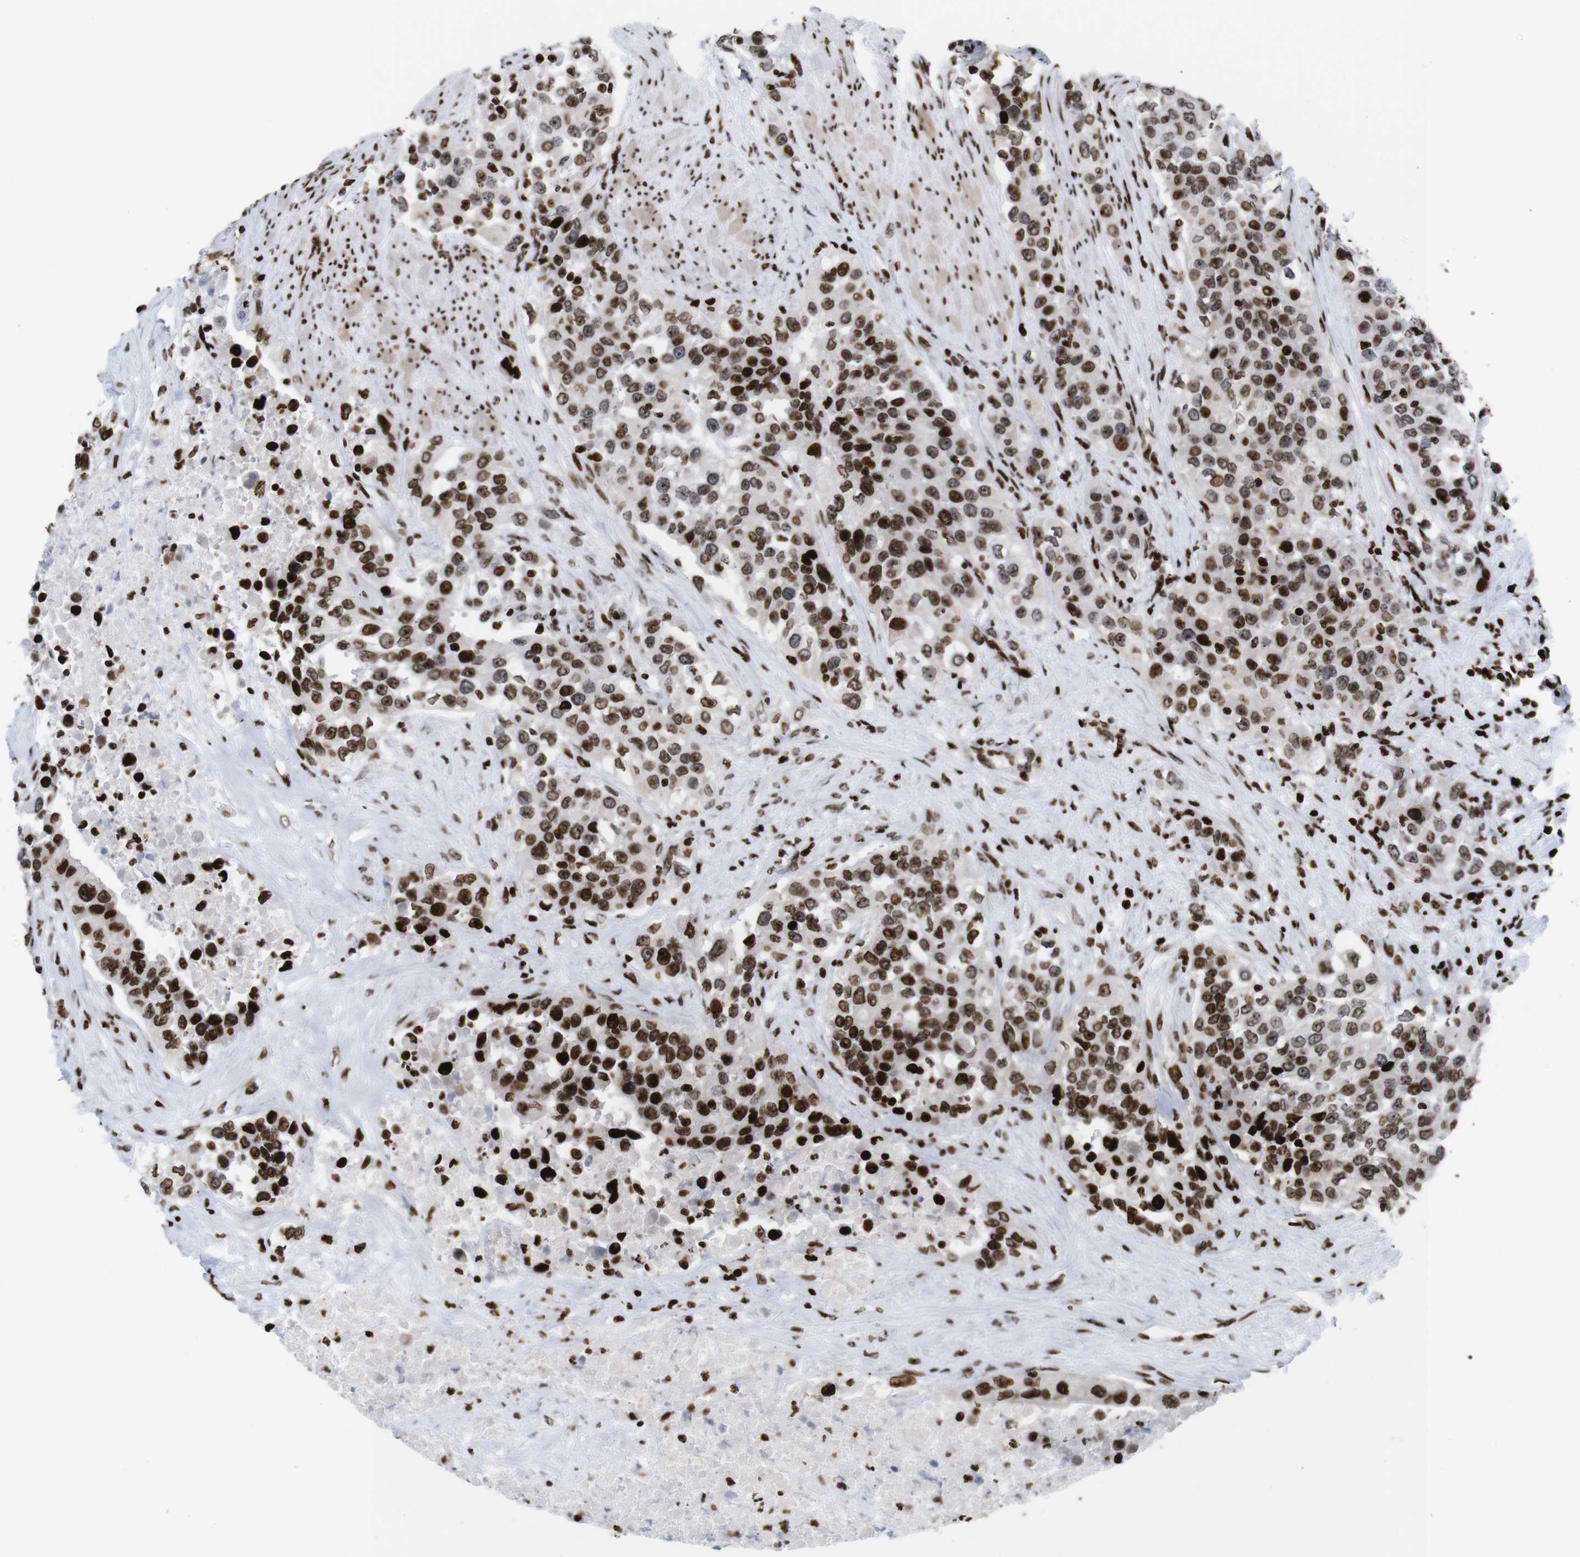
{"staining": {"intensity": "strong", "quantity": ">75%", "location": "cytoplasmic/membranous,nuclear"}, "tissue": "urothelial cancer", "cell_type": "Tumor cells", "image_type": "cancer", "snomed": [{"axis": "morphology", "description": "Urothelial carcinoma, High grade"}, {"axis": "topography", "description": "Urinary bladder"}], "caption": "Immunohistochemistry histopathology image of neoplastic tissue: high-grade urothelial carcinoma stained using immunohistochemistry (IHC) exhibits high levels of strong protein expression localized specifically in the cytoplasmic/membranous and nuclear of tumor cells, appearing as a cytoplasmic/membranous and nuclear brown color.", "gene": "H1-4", "patient": {"sex": "female", "age": 80}}